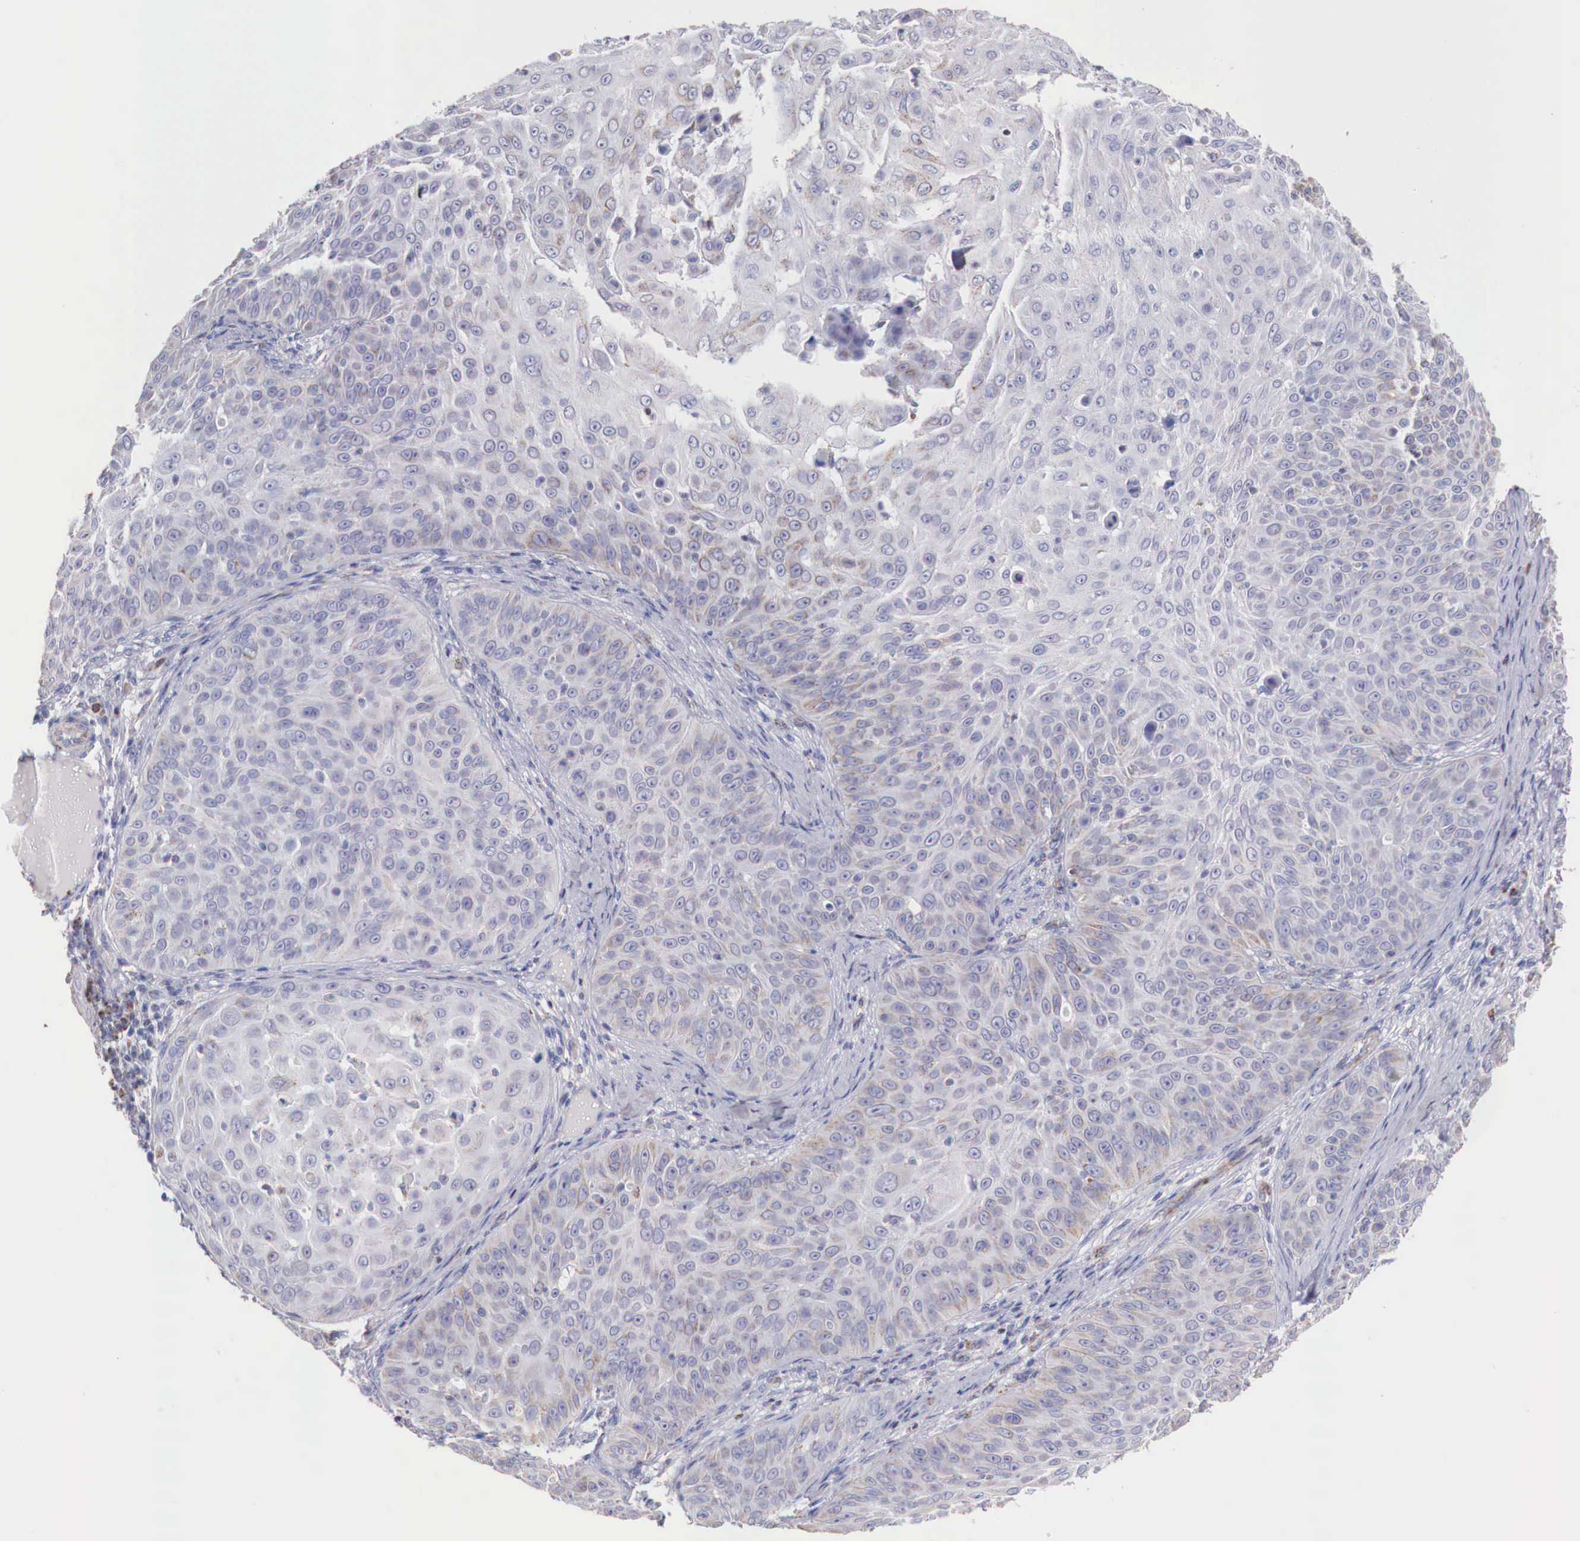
{"staining": {"intensity": "weak", "quantity": "<25%", "location": "cytoplasmic/membranous"}, "tissue": "skin cancer", "cell_type": "Tumor cells", "image_type": "cancer", "snomed": [{"axis": "morphology", "description": "Squamous cell carcinoma, NOS"}, {"axis": "topography", "description": "Skin"}], "caption": "This is a histopathology image of immunohistochemistry staining of skin cancer (squamous cell carcinoma), which shows no expression in tumor cells. (DAB (3,3'-diaminobenzidine) IHC with hematoxylin counter stain).", "gene": "IDH3G", "patient": {"sex": "male", "age": 82}}